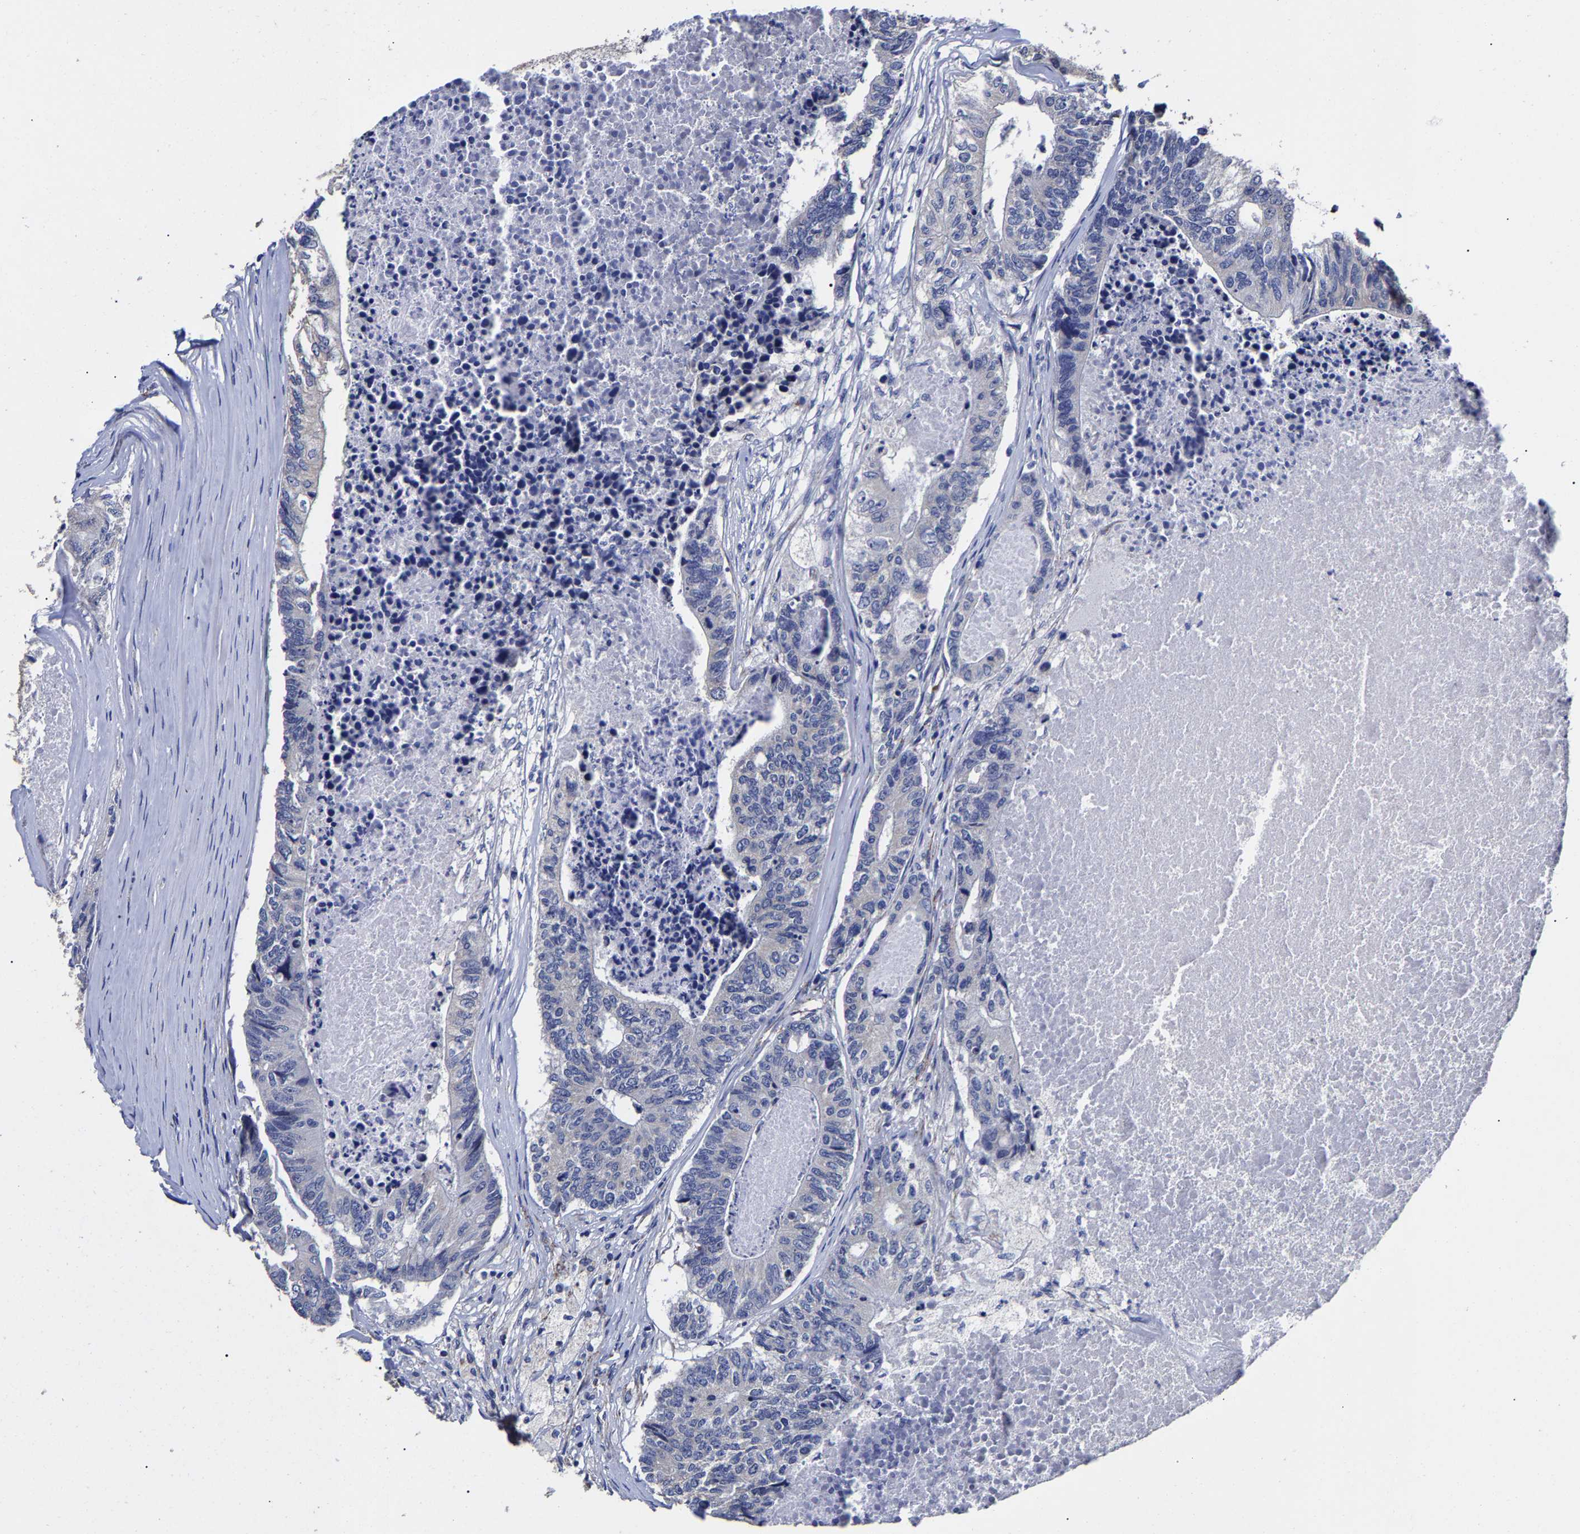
{"staining": {"intensity": "negative", "quantity": "none", "location": "none"}, "tissue": "colorectal cancer", "cell_type": "Tumor cells", "image_type": "cancer", "snomed": [{"axis": "morphology", "description": "Adenocarcinoma, NOS"}, {"axis": "topography", "description": "Colon"}], "caption": "Protein analysis of colorectal cancer exhibits no significant expression in tumor cells.", "gene": "AASS", "patient": {"sex": "female", "age": 67}}